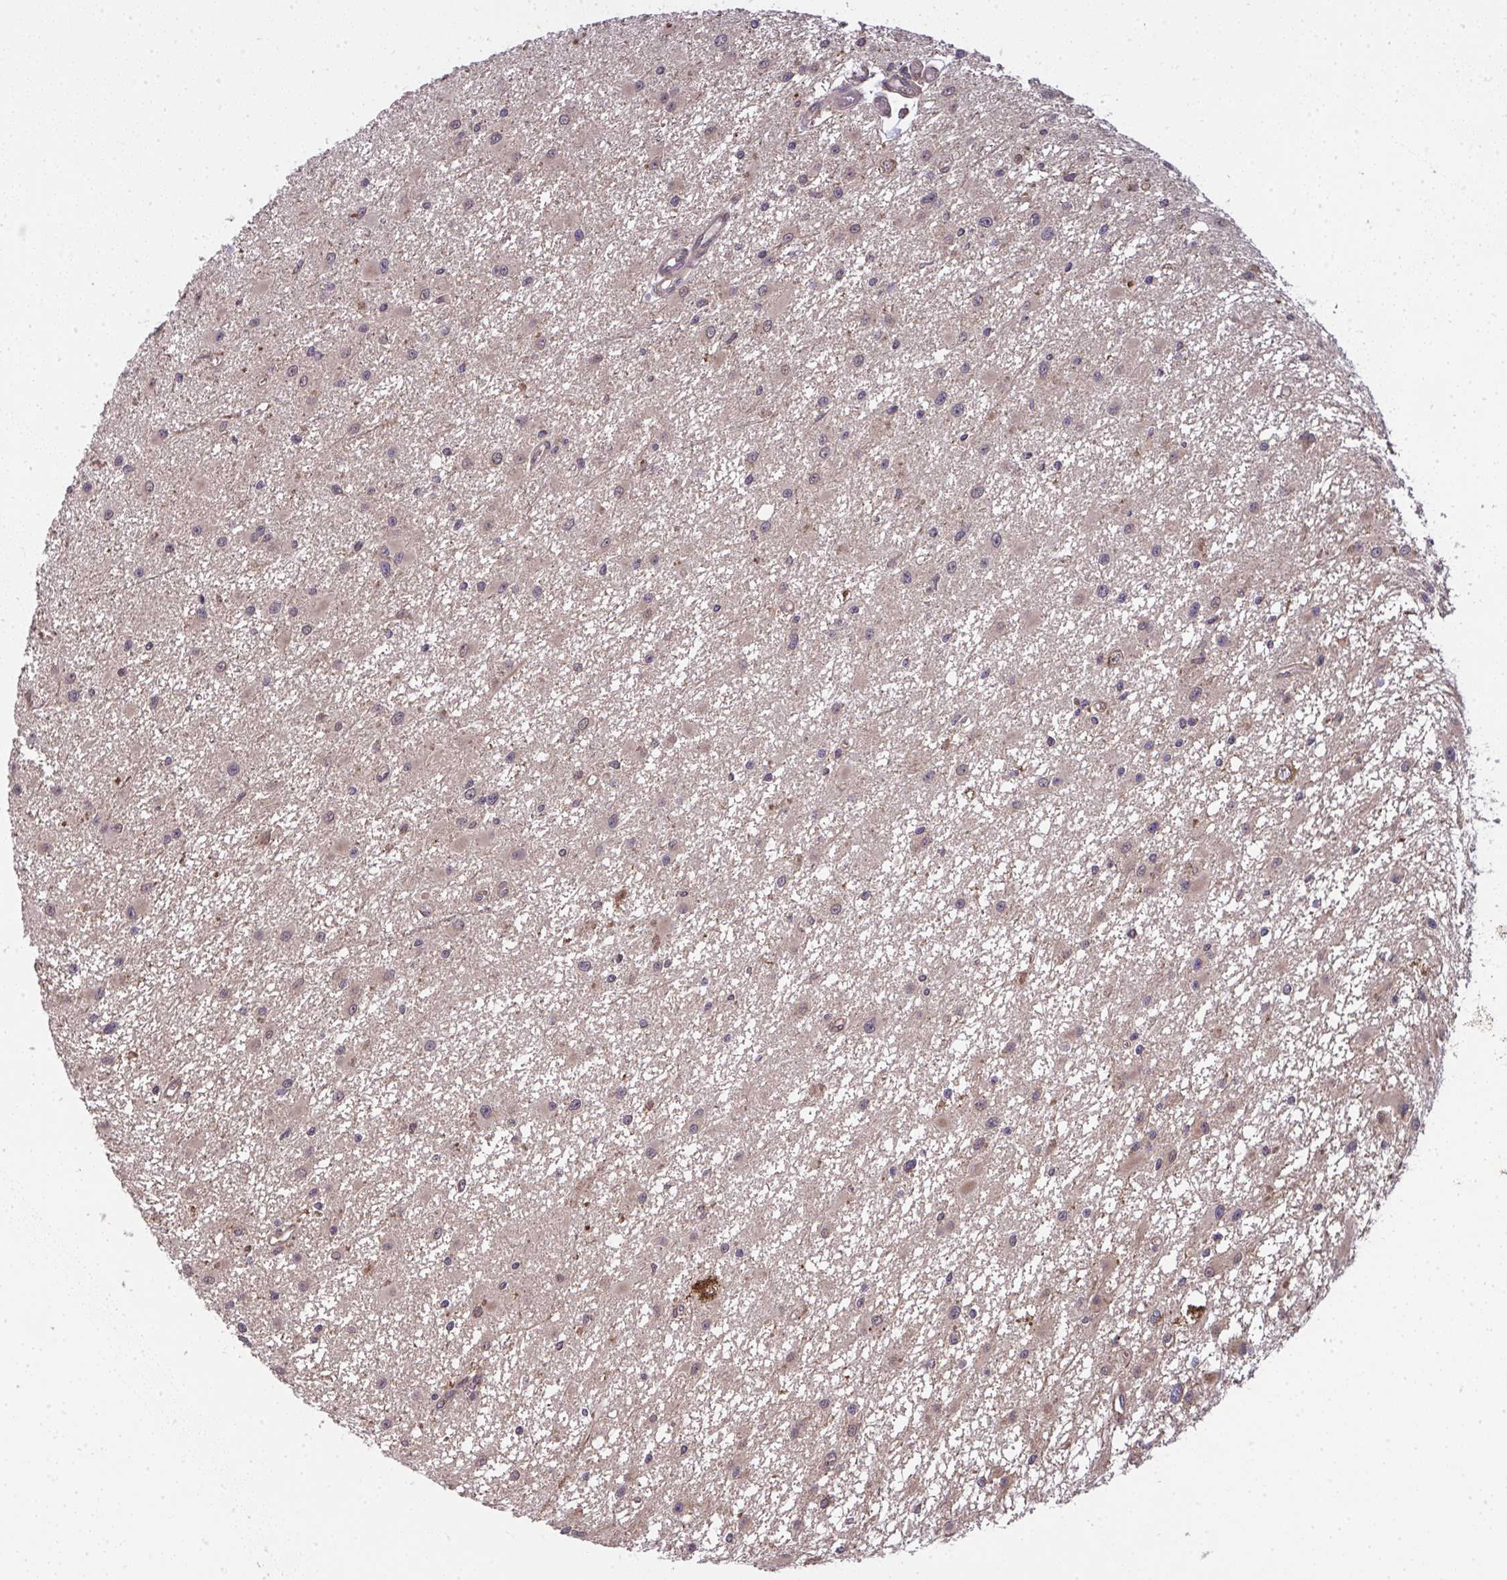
{"staining": {"intensity": "moderate", "quantity": ">75%", "location": "cytoplasmic/membranous"}, "tissue": "glioma", "cell_type": "Tumor cells", "image_type": "cancer", "snomed": [{"axis": "morphology", "description": "Glioma, malignant, High grade"}, {"axis": "topography", "description": "Brain"}], "caption": "Immunohistochemical staining of glioma reveals moderate cytoplasmic/membranous protein expression in approximately >75% of tumor cells.", "gene": "RDH14", "patient": {"sex": "male", "age": 54}}